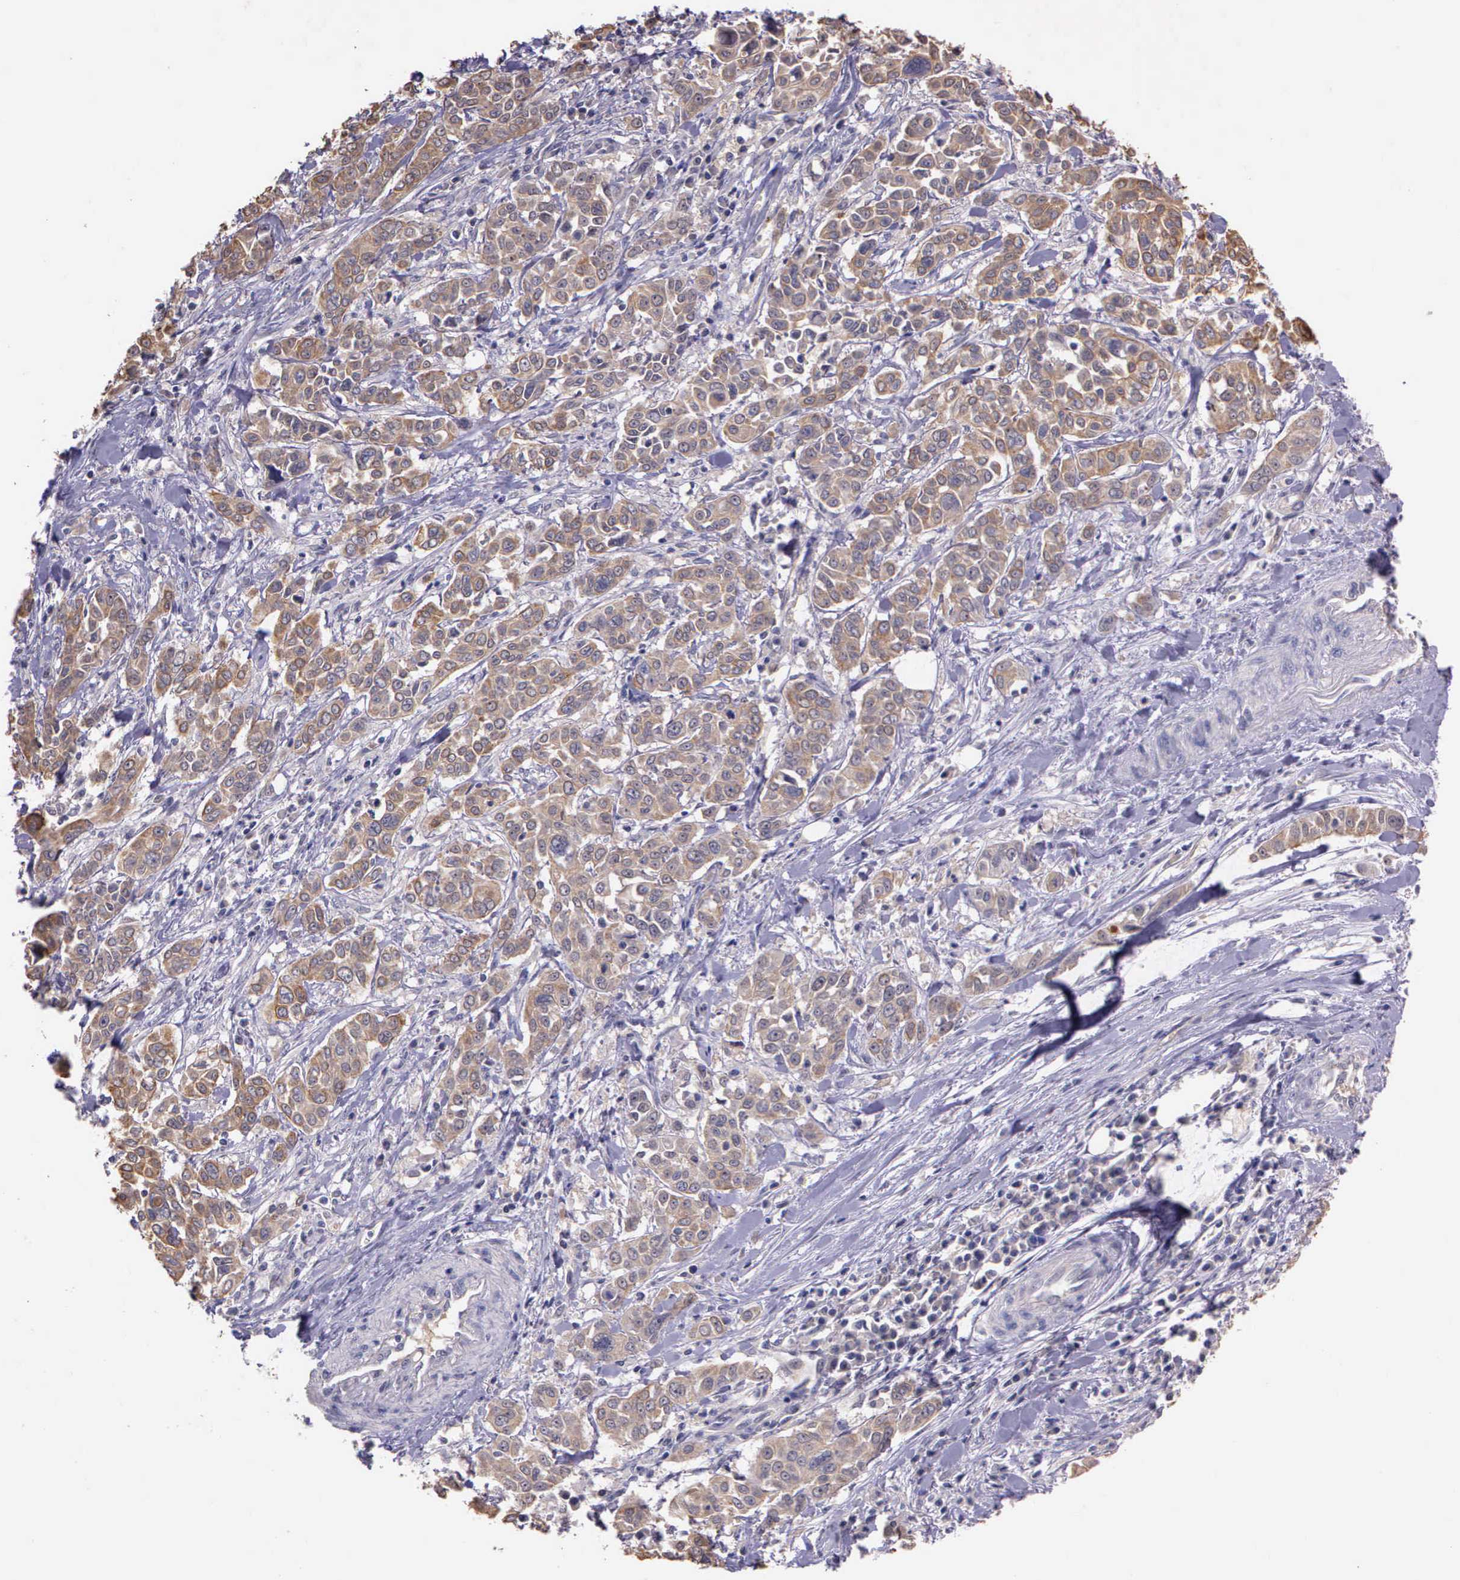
{"staining": {"intensity": "weak", "quantity": ">75%", "location": "cytoplasmic/membranous"}, "tissue": "pancreatic cancer", "cell_type": "Tumor cells", "image_type": "cancer", "snomed": [{"axis": "morphology", "description": "Adenocarcinoma, NOS"}, {"axis": "topography", "description": "Pancreas"}], "caption": "About >75% of tumor cells in adenocarcinoma (pancreatic) display weak cytoplasmic/membranous protein expression as visualized by brown immunohistochemical staining.", "gene": "IGBP1", "patient": {"sex": "female", "age": 52}}